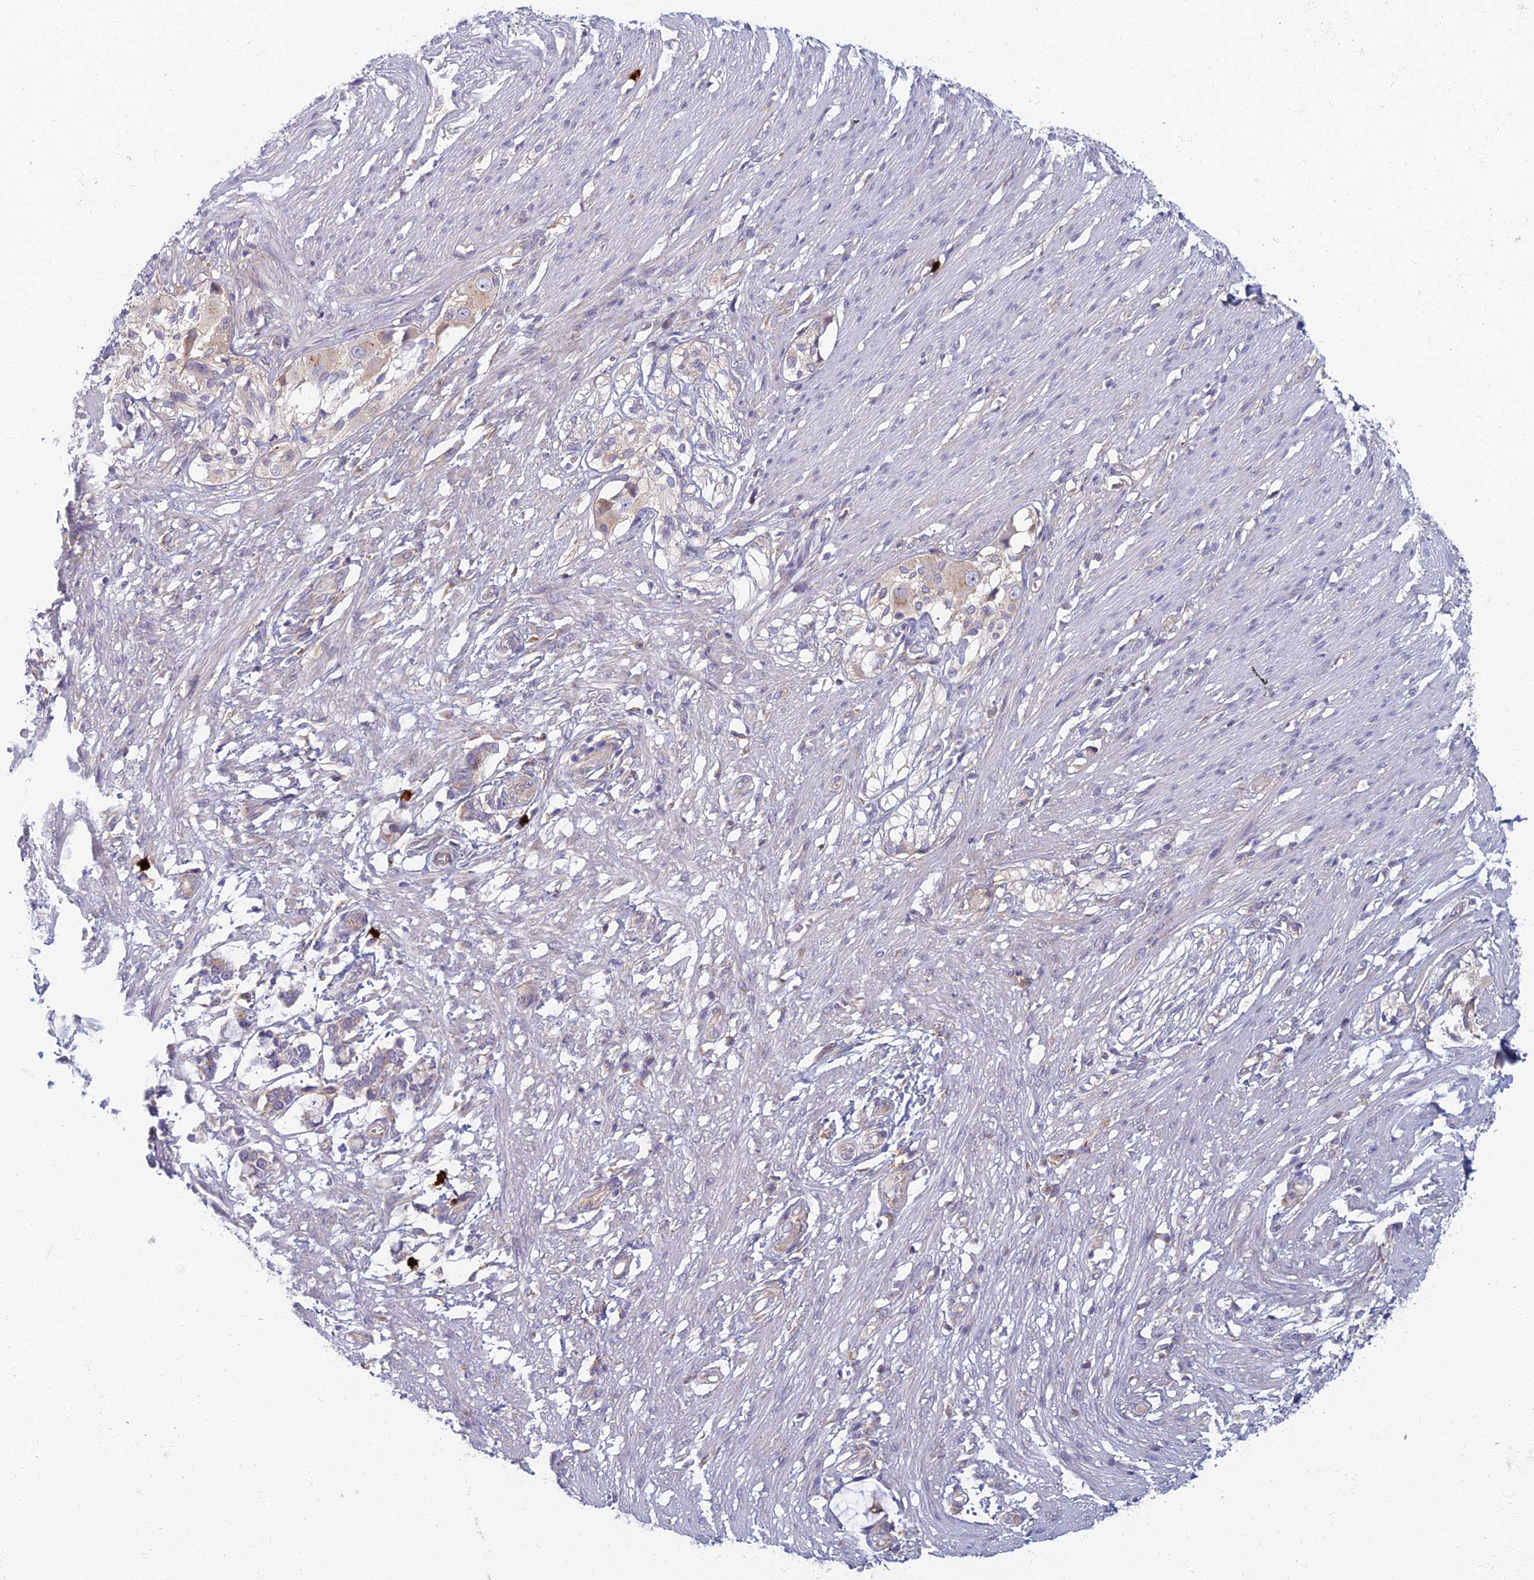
{"staining": {"intensity": "negative", "quantity": "none", "location": "none"}, "tissue": "smooth muscle", "cell_type": "Smooth muscle cells", "image_type": "normal", "snomed": [{"axis": "morphology", "description": "Normal tissue, NOS"}, {"axis": "morphology", "description": "Adenocarcinoma, NOS"}, {"axis": "topography", "description": "Colon"}, {"axis": "topography", "description": "Peripheral nerve tissue"}], "caption": "Protein analysis of benign smooth muscle demonstrates no significant expression in smooth muscle cells. (DAB immunohistochemistry (IHC) visualized using brightfield microscopy, high magnification).", "gene": "PROX2", "patient": {"sex": "male", "age": 14}}